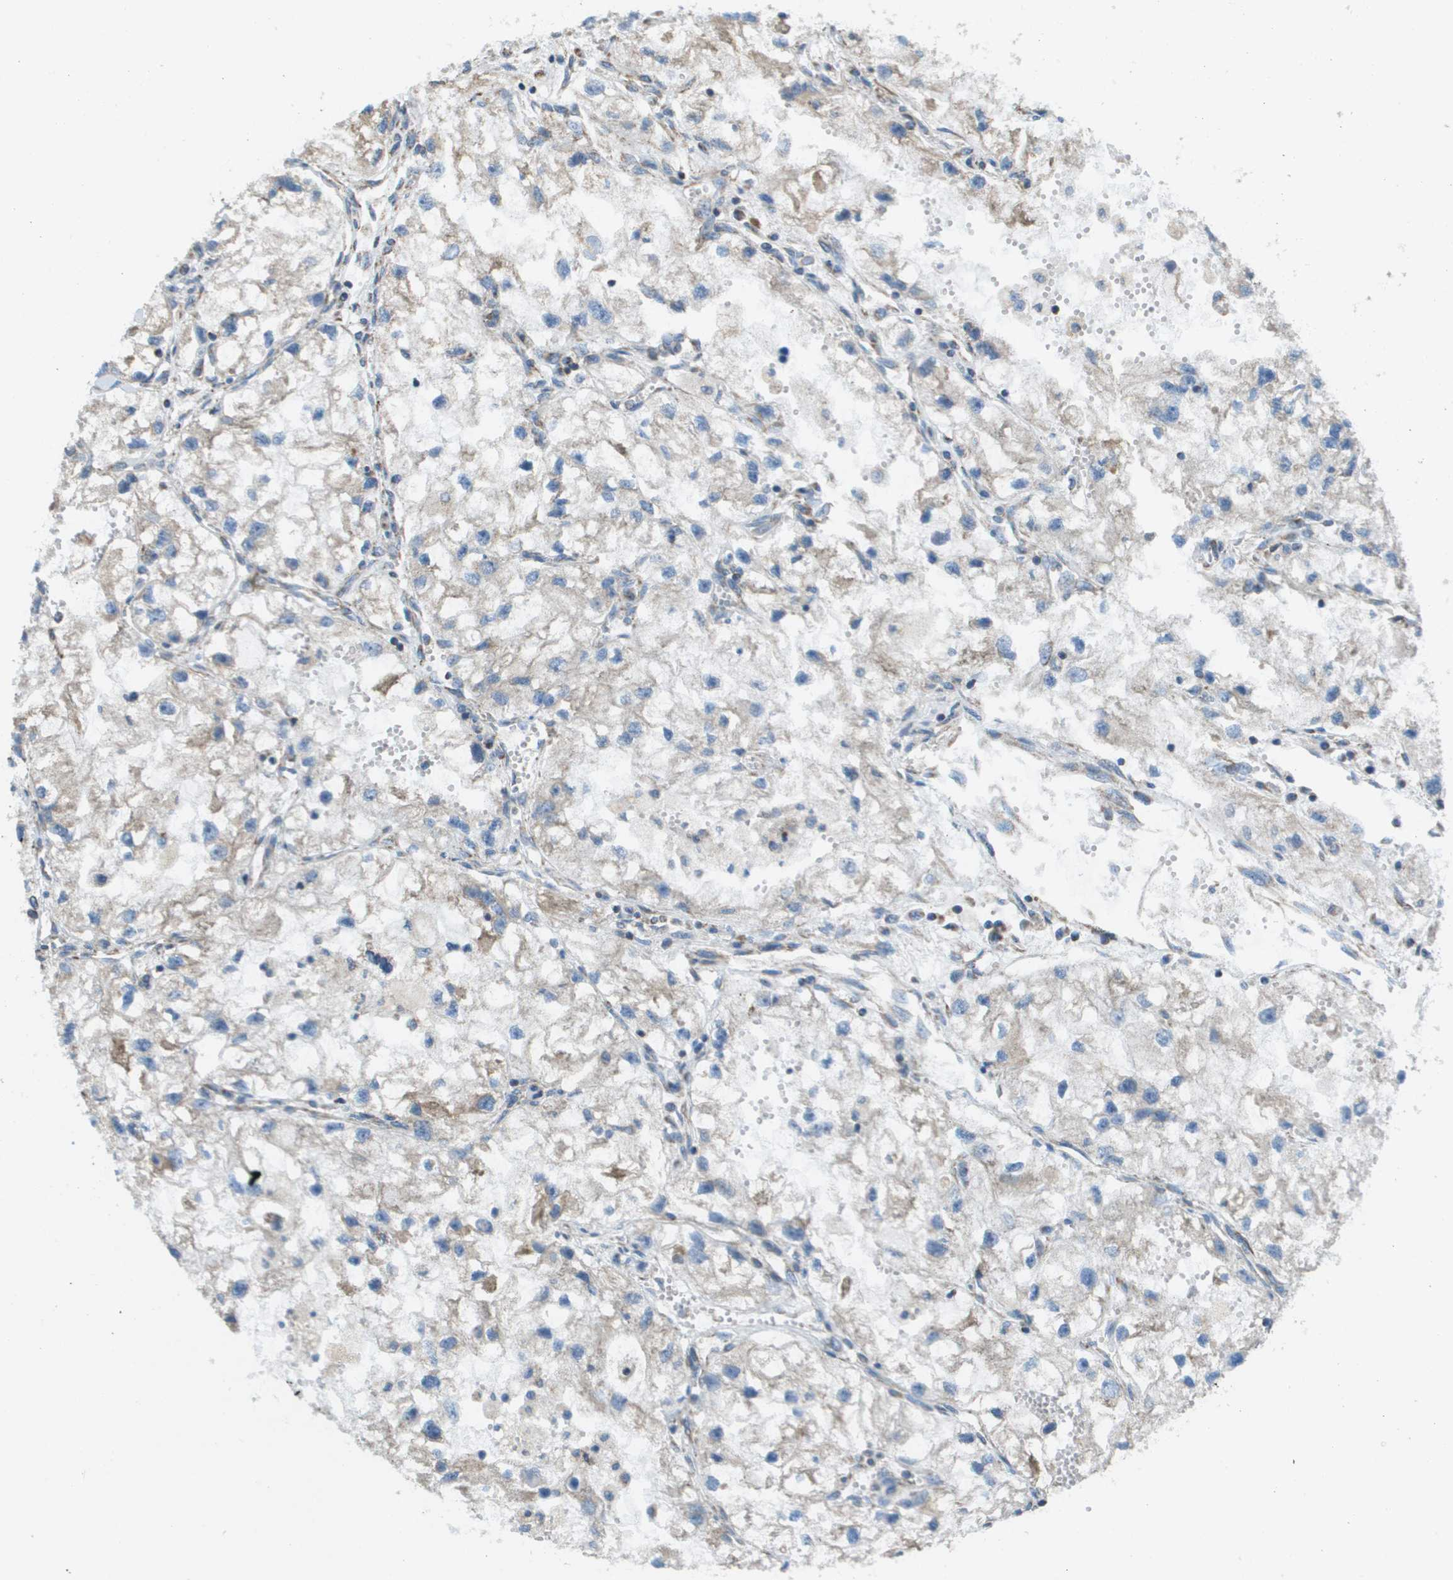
{"staining": {"intensity": "negative", "quantity": "none", "location": "none"}, "tissue": "renal cancer", "cell_type": "Tumor cells", "image_type": "cancer", "snomed": [{"axis": "morphology", "description": "Adenocarcinoma, NOS"}, {"axis": "topography", "description": "Kidney"}], "caption": "DAB (3,3'-diaminobenzidine) immunohistochemical staining of human adenocarcinoma (renal) shows no significant staining in tumor cells.", "gene": "TAOK3", "patient": {"sex": "female", "age": 70}}